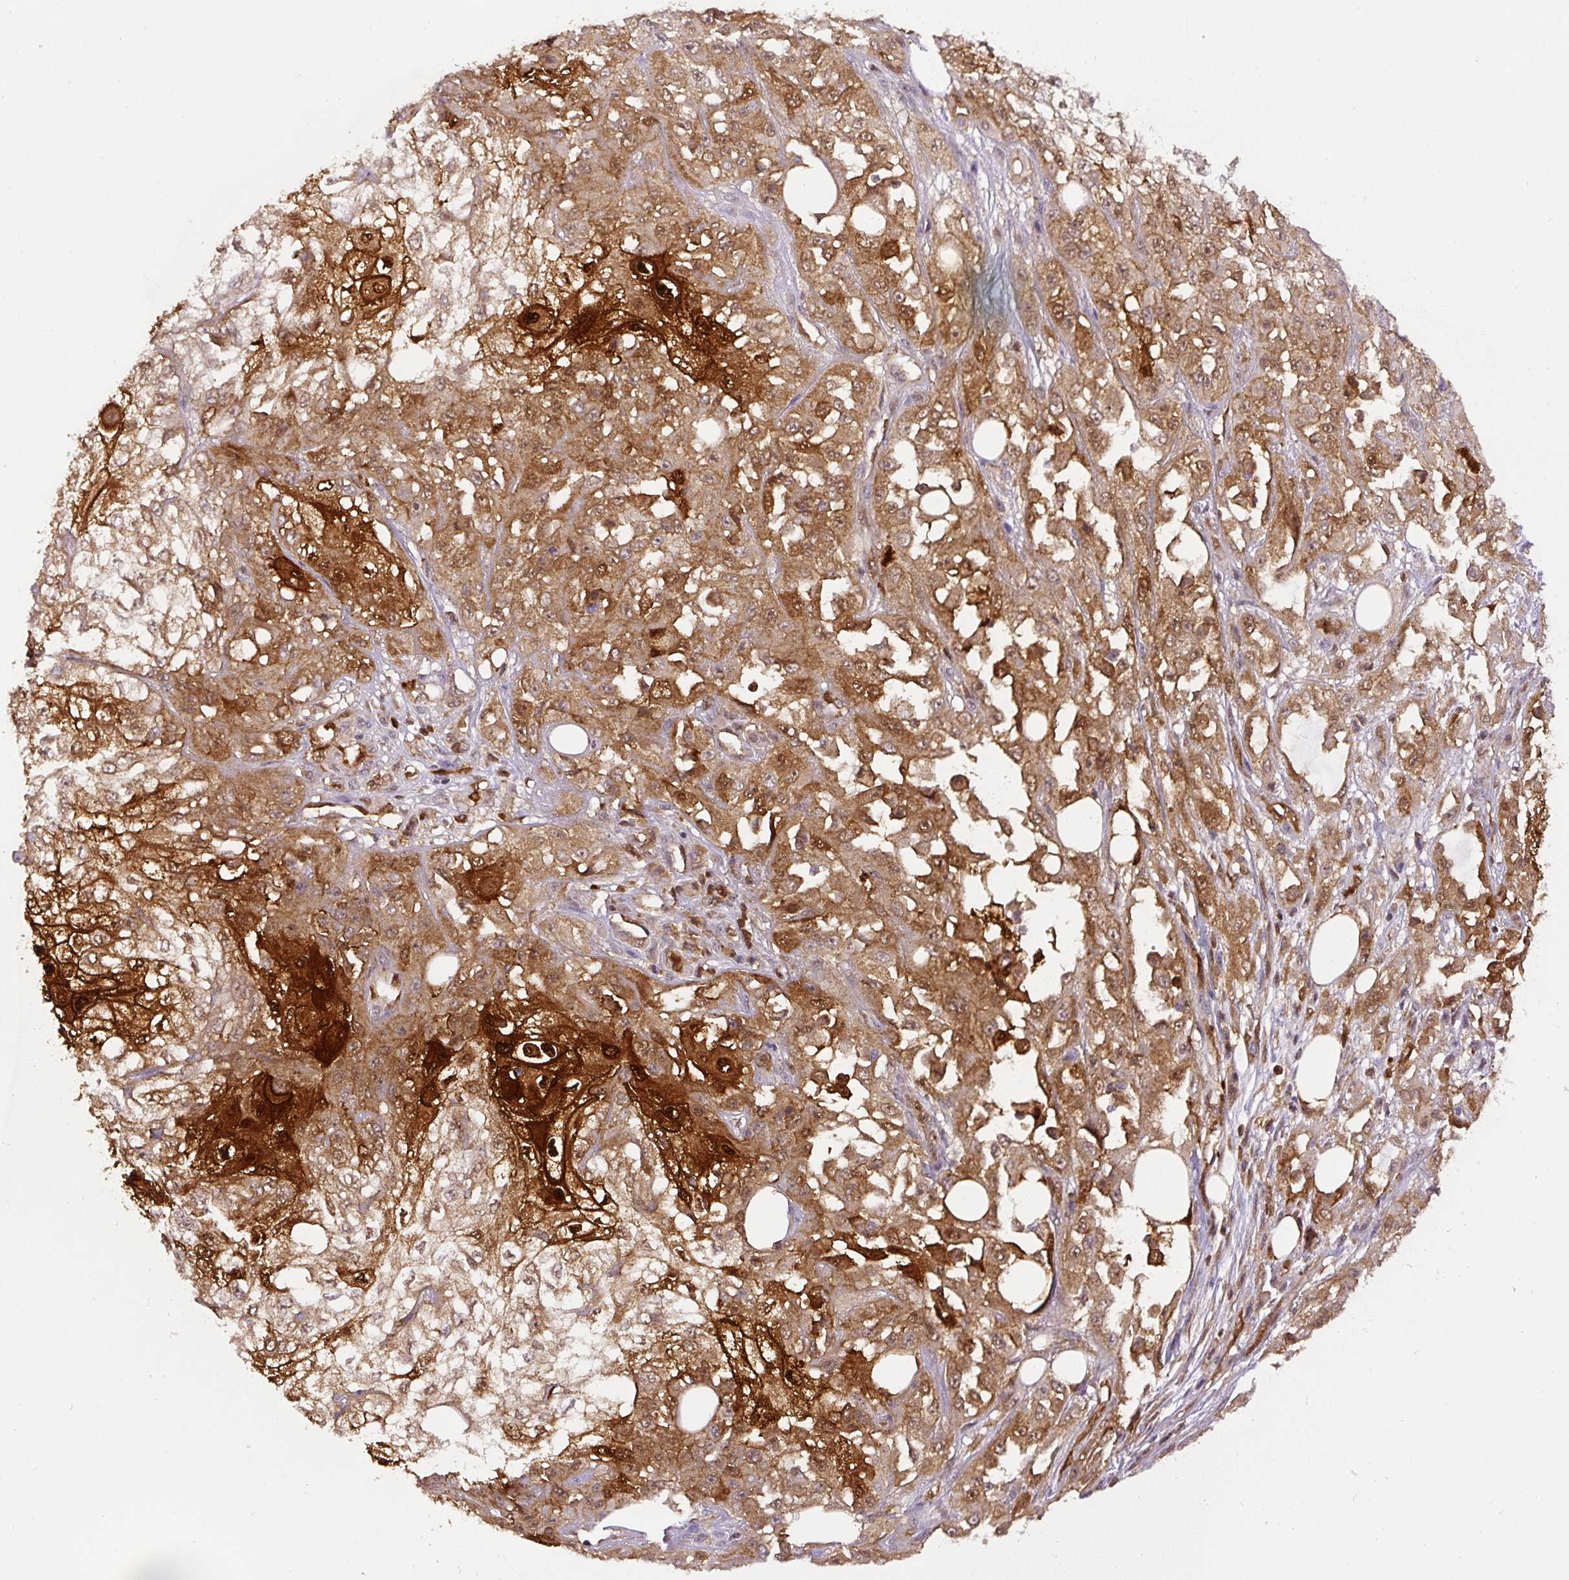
{"staining": {"intensity": "strong", "quantity": ">75%", "location": "cytoplasmic/membranous,nuclear"}, "tissue": "skin cancer", "cell_type": "Tumor cells", "image_type": "cancer", "snomed": [{"axis": "morphology", "description": "Squamous cell carcinoma, NOS"}, {"axis": "morphology", "description": "Squamous cell carcinoma, metastatic, NOS"}, {"axis": "topography", "description": "Skin"}, {"axis": "topography", "description": "Lymph node"}], "caption": "Protein staining of skin squamous cell carcinoma tissue shows strong cytoplasmic/membranous and nuclear staining in about >75% of tumor cells.", "gene": "ANXA1", "patient": {"sex": "male", "age": 75}}